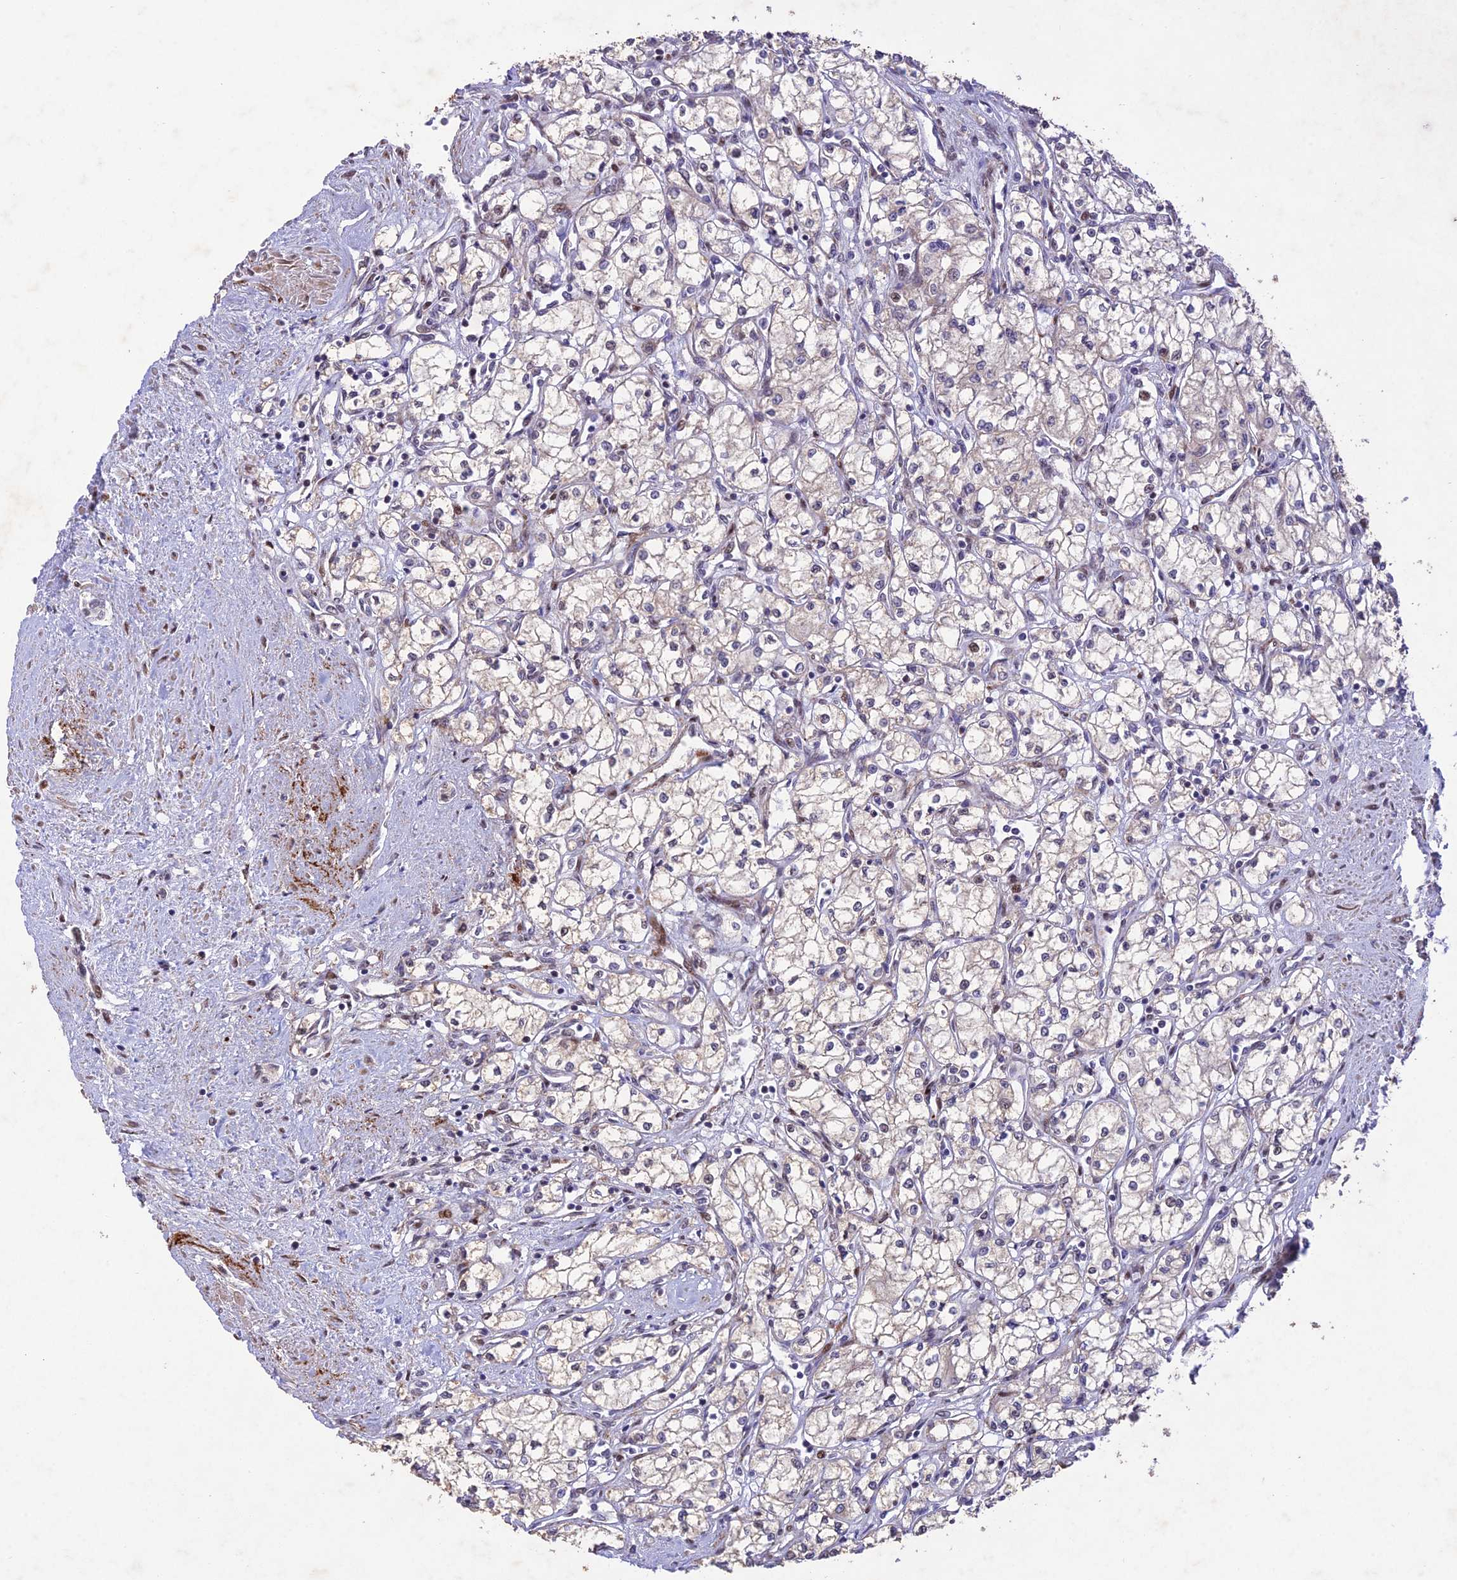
{"staining": {"intensity": "negative", "quantity": "none", "location": "none"}, "tissue": "renal cancer", "cell_type": "Tumor cells", "image_type": "cancer", "snomed": [{"axis": "morphology", "description": "Adenocarcinoma, NOS"}, {"axis": "topography", "description": "Kidney"}], "caption": "High magnification brightfield microscopy of renal adenocarcinoma stained with DAB (brown) and counterstained with hematoxylin (blue): tumor cells show no significant staining.", "gene": "WDR55", "patient": {"sex": "male", "age": 59}}